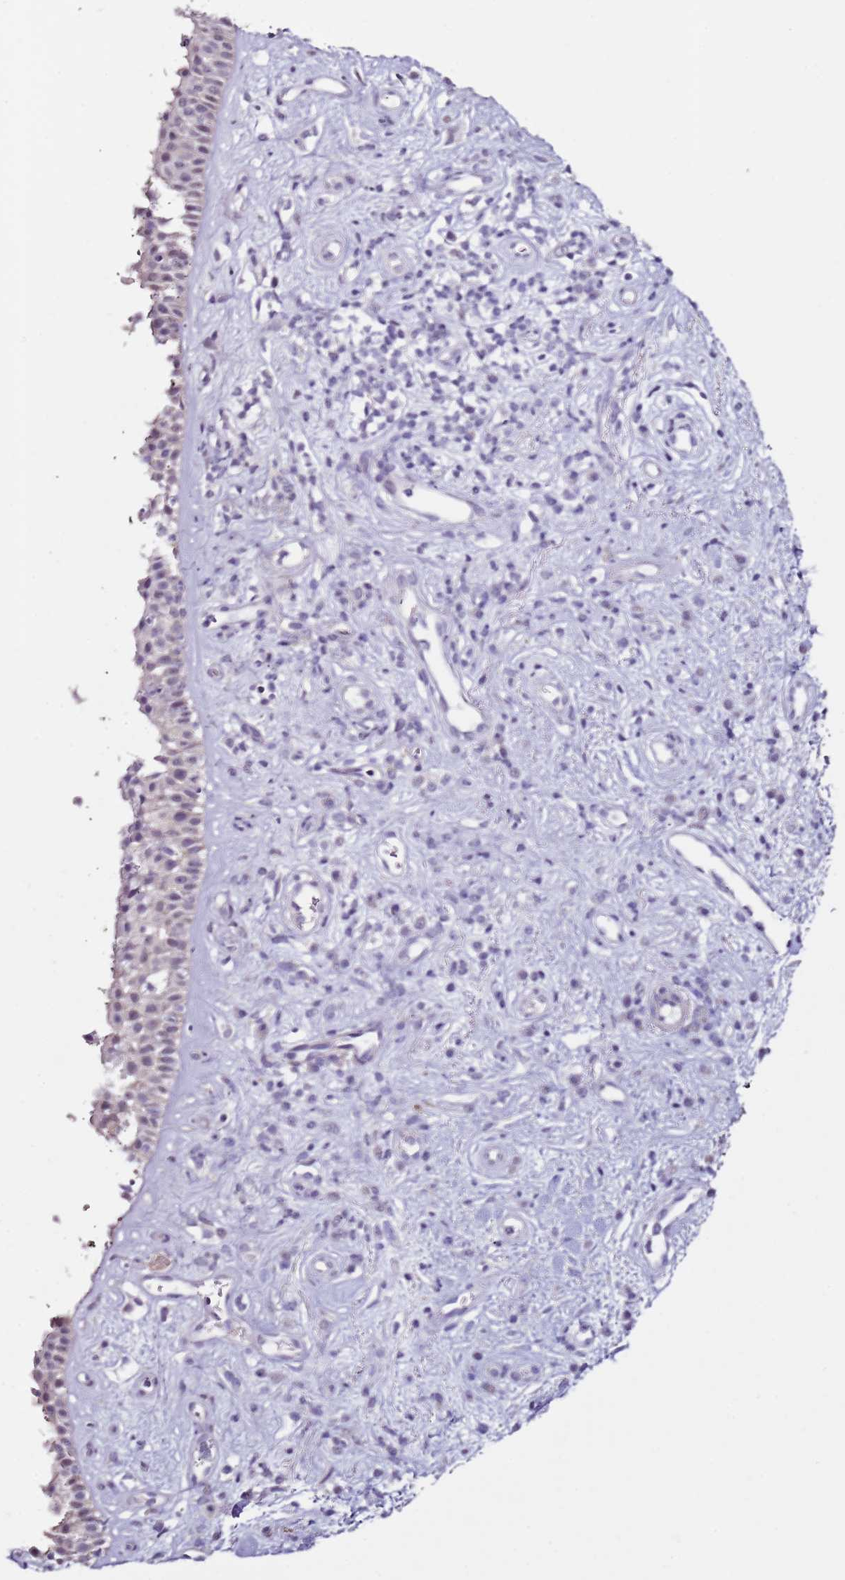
{"staining": {"intensity": "weak", "quantity": "<25%", "location": "cytoplasmic/membranous"}, "tissue": "nasopharynx", "cell_type": "Respiratory epithelial cells", "image_type": "normal", "snomed": [{"axis": "morphology", "description": "Normal tissue, NOS"}, {"axis": "morphology", "description": "Squamous cell carcinoma, NOS"}, {"axis": "topography", "description": "Nasopharynx"}, {"axis": "topography", "description": "Head-Neck"}], "caption": "Immunohistochemistry histopathology image of benign human nasopharynx stained for a protein (brown), which exhibits no positivity in respiratory epithelial cells.", "gene": "MDH1", "patient": {"sex": "male", "age": 85}}